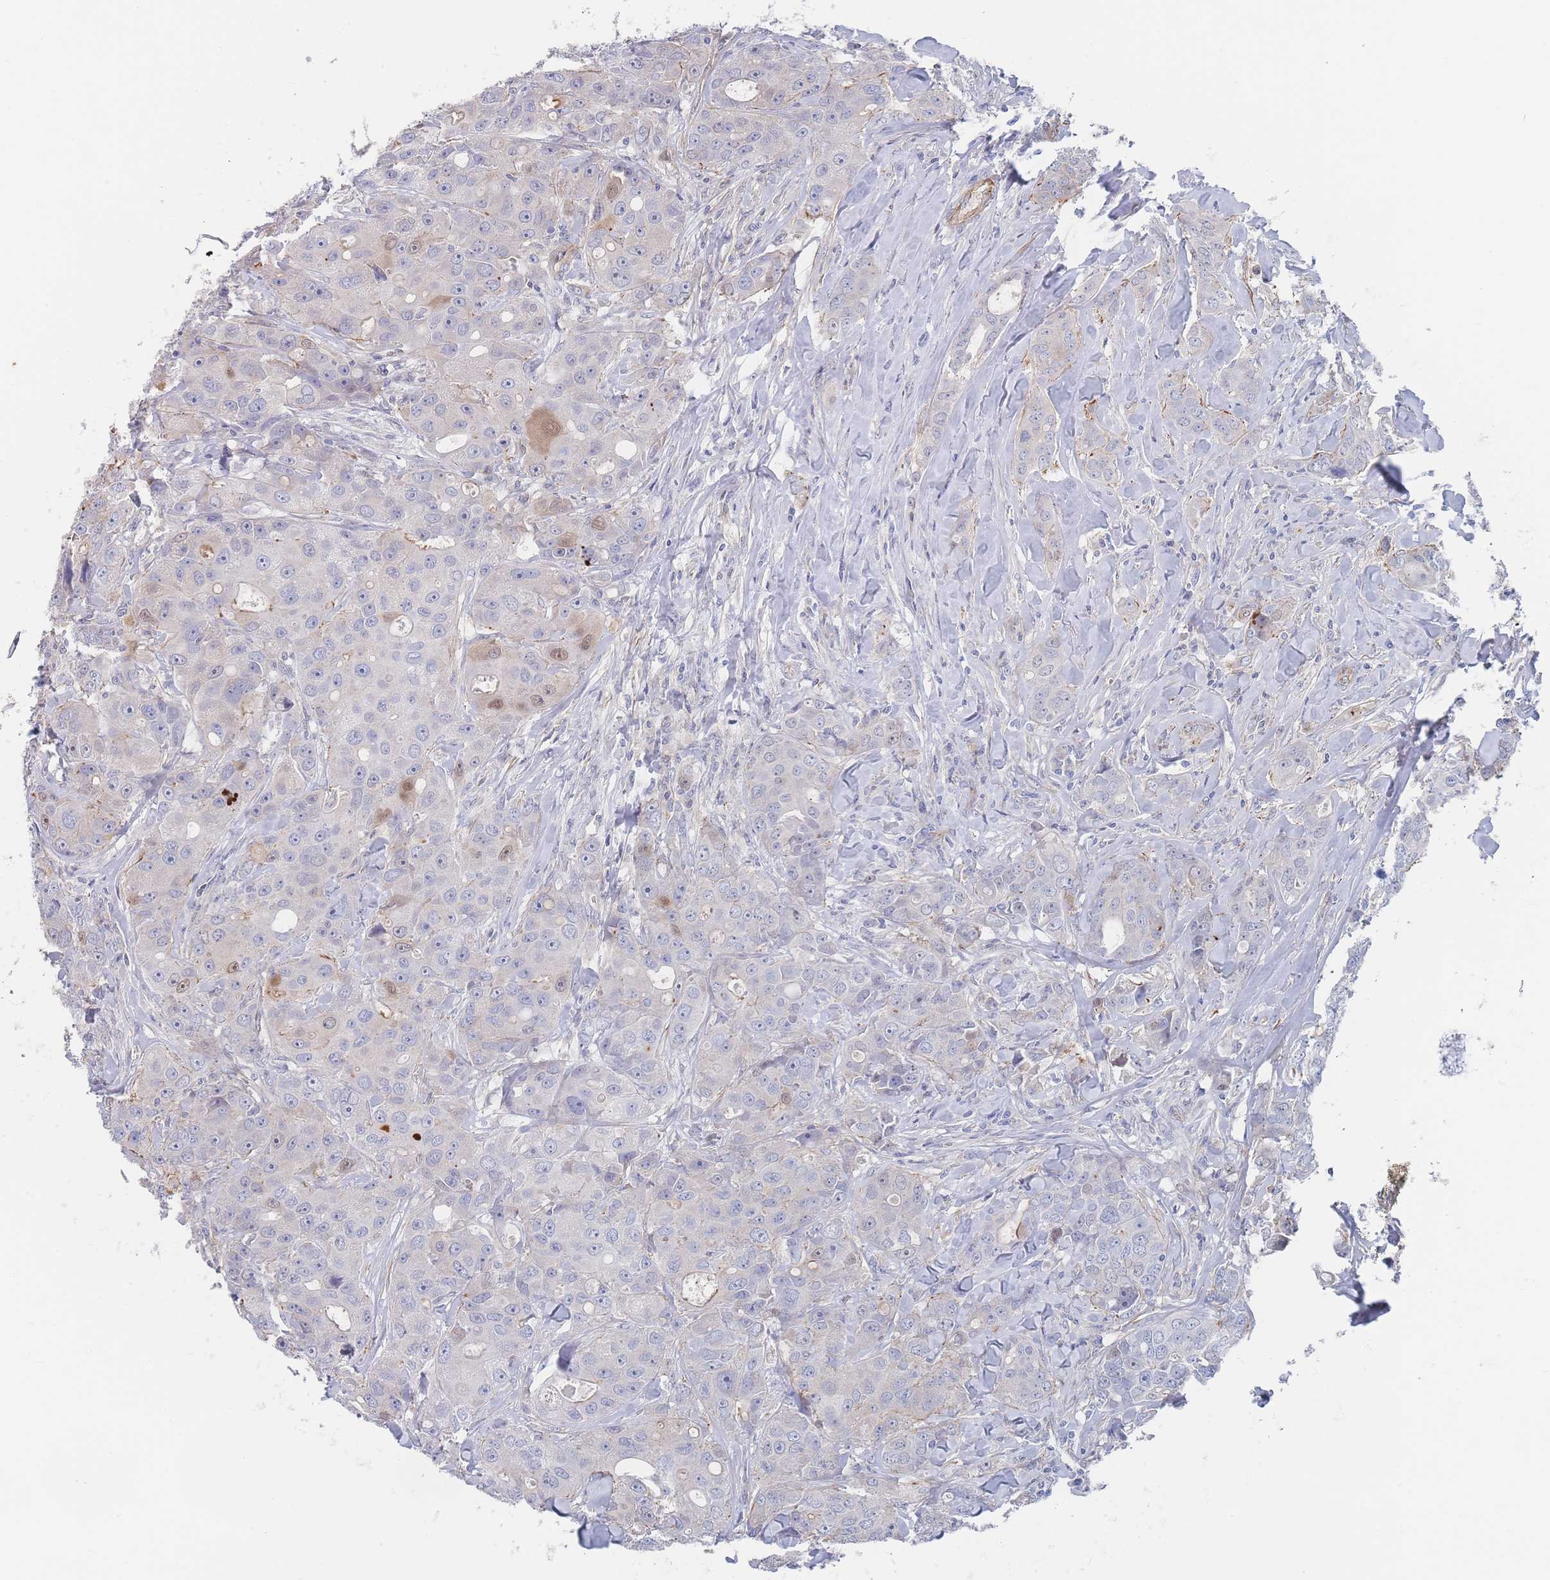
{"staining": {"intensity": "negative", "quantity": "none", "location": "none"}, "tissue": "breast cancer", "cell_type": "Tumor cells", "image_type": "cancer", "snomed": [{"axis": "morphology", "description": "Duct carcinoma"}, {"axis": "topography", "description": "Breast"}], "caption": "Image shows no significant protein expression in tumor cells of breast cancer (invasive ductal carcinoma). The staining is performed using DAB (3,3'-diaminobenzidine) brown chromogen with nuclei counter-stained in using hematoxylin.", "gene": "G6PC1", "patient": {"sex": "female", "age": 43}}